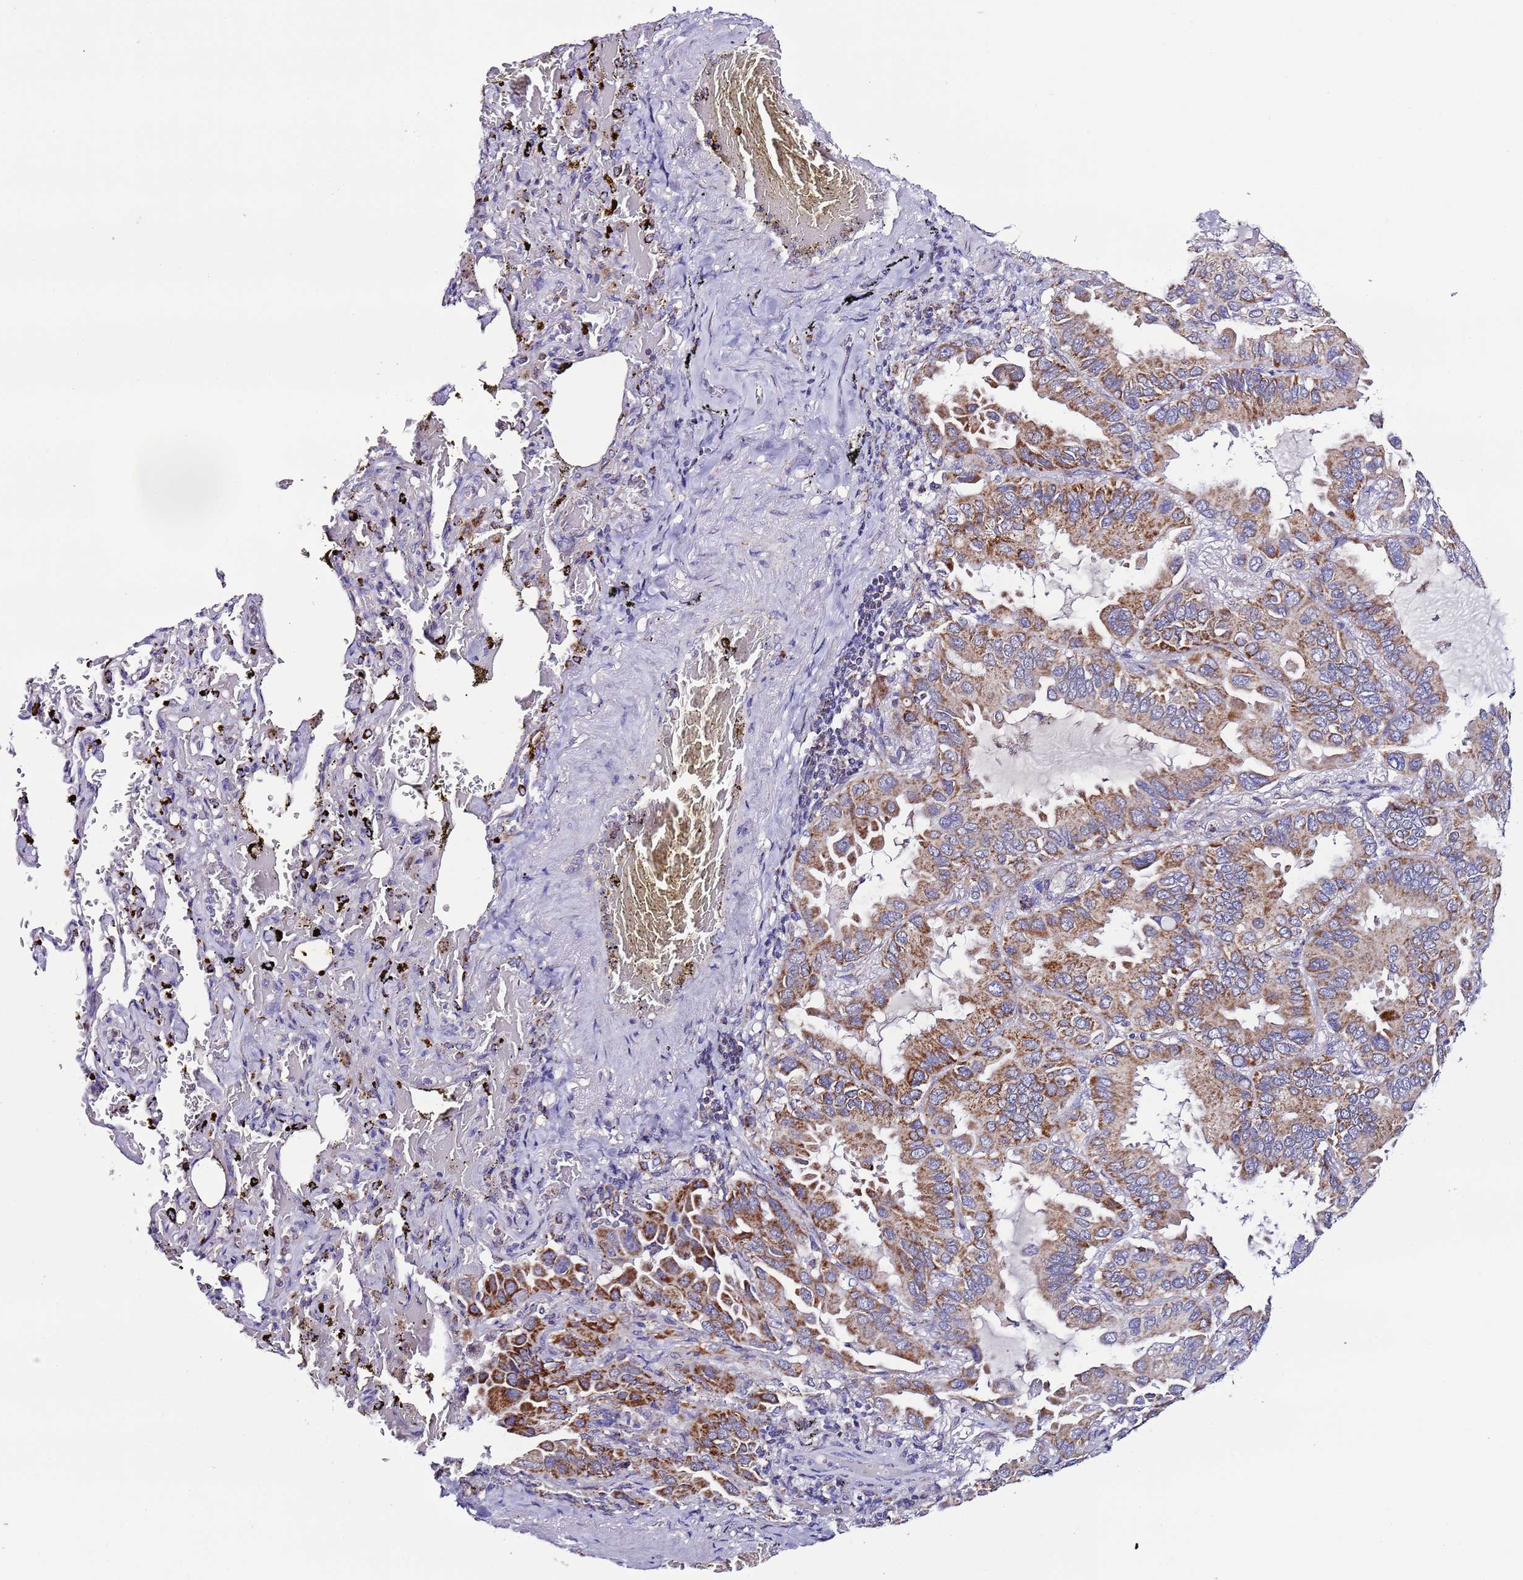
{"staining": {"intensity": "strong", "quantity": "25%-75%", "location": "cytoplasmic/membranous"}, "tissue": "lung cancer", "cell_type": "Tumor cells", "image_type": "cancer", "snomed": [{"axis": "morphology", "description": "Adenocarcinoma, NOS"}, {"axis": "topography", "description": "Lung"}], "caption": "DAB immunohistochemical staining of human lung cancer displays strong cytoplasmic/membranous protein staining in about 25%-75% of tumor cells. Nuclei are stained in blue.", "gene": "UEVLD", "patient": {"sex": "male", "age": 64}}